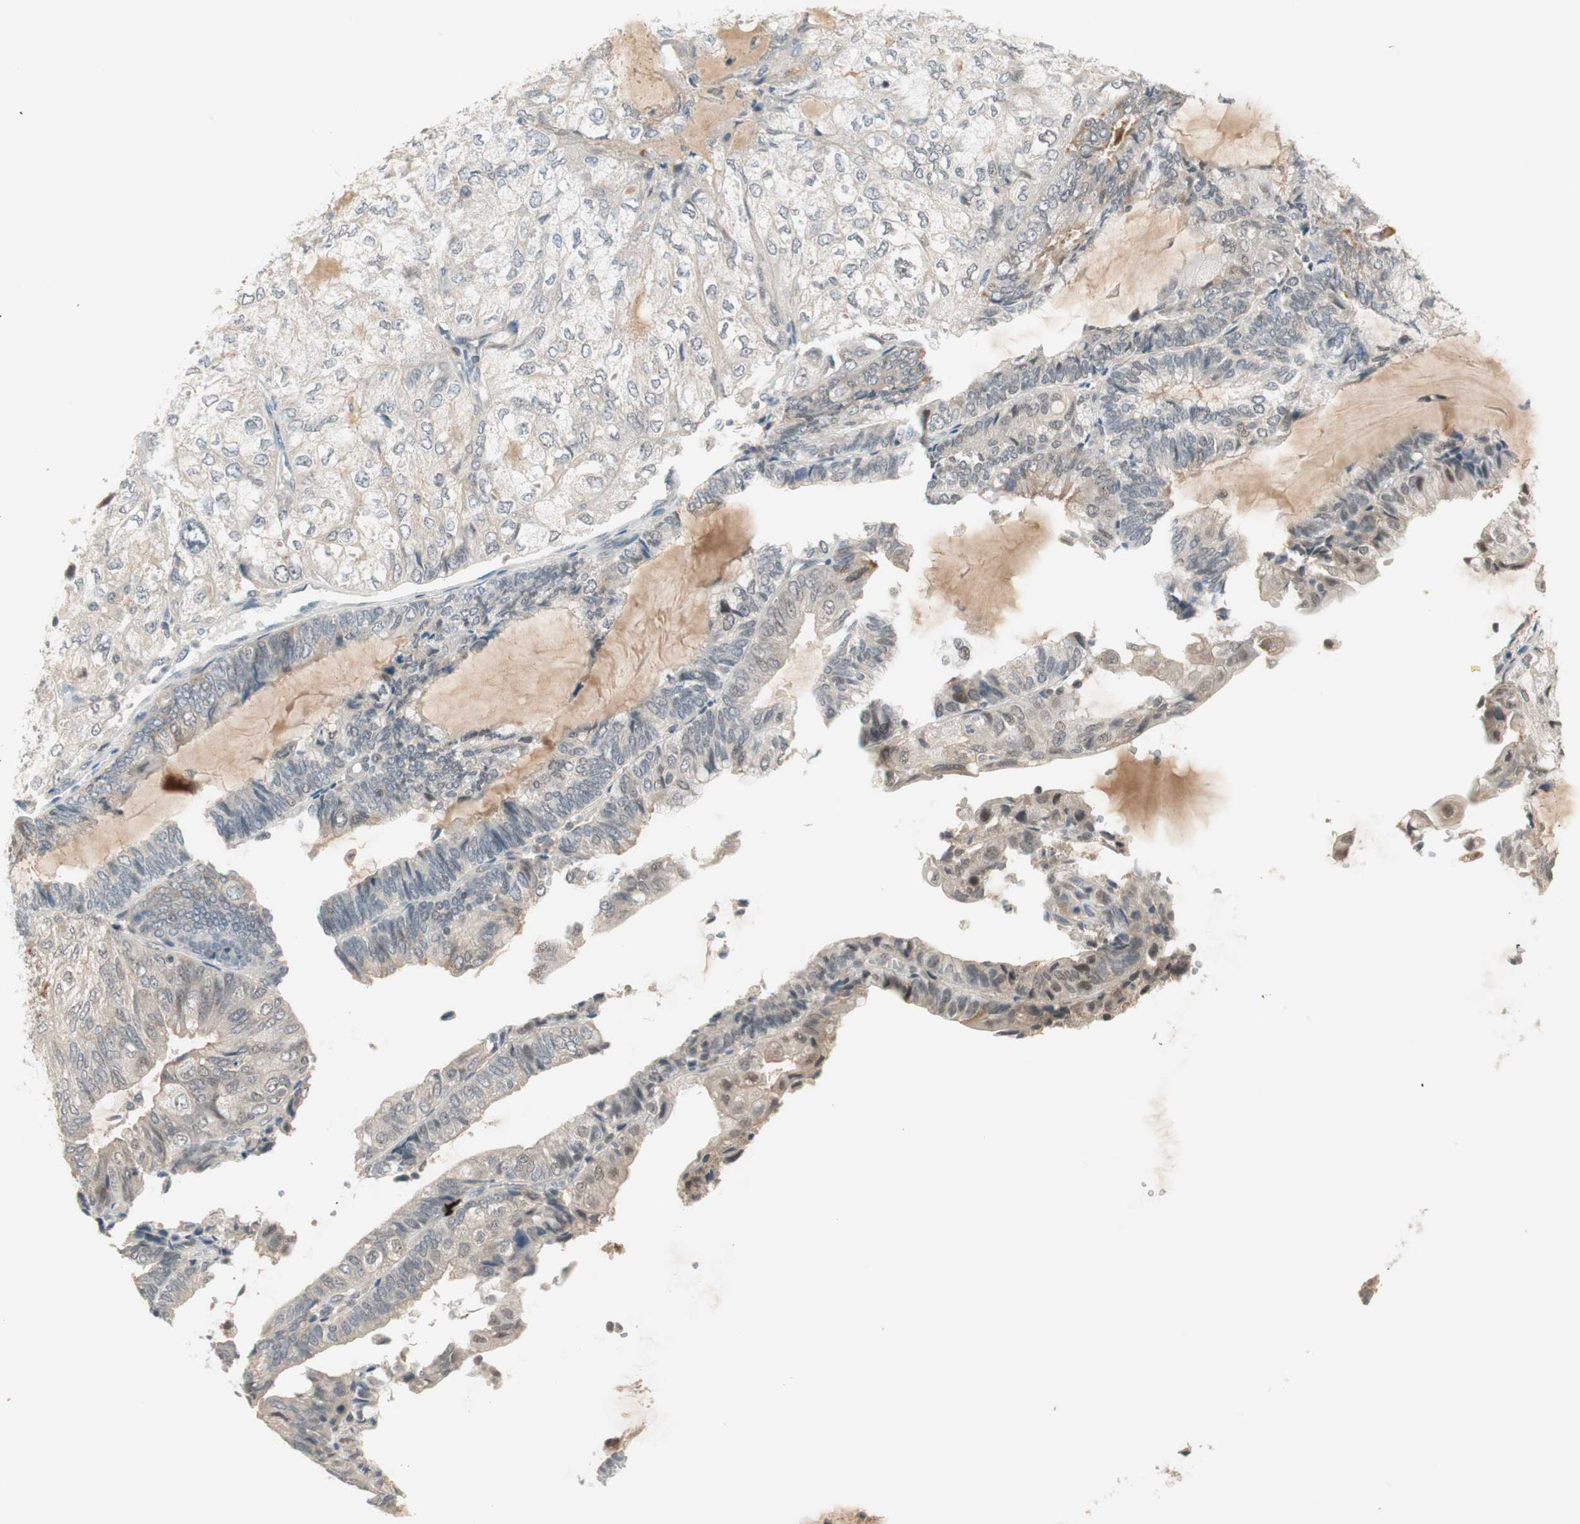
{"staining": {"intensity": "negative", "quantity": "none", "location": "none"}, "tissue": "endometrial cancer", "cell_type": "Tumor cells", "image_type": "cancer", "snomed": [{"axis": "morphology", "description": "Adenocarcinoma, NOS"}, {"axis": "topography", "description": "Endometrium"}], "caption": "This is an immunohistochemistry micrograph of human endometrial cancer. There is no expression in tumor cells.", "gene": "RNGTT", "patient": {"sex": "female", "age": 81}}